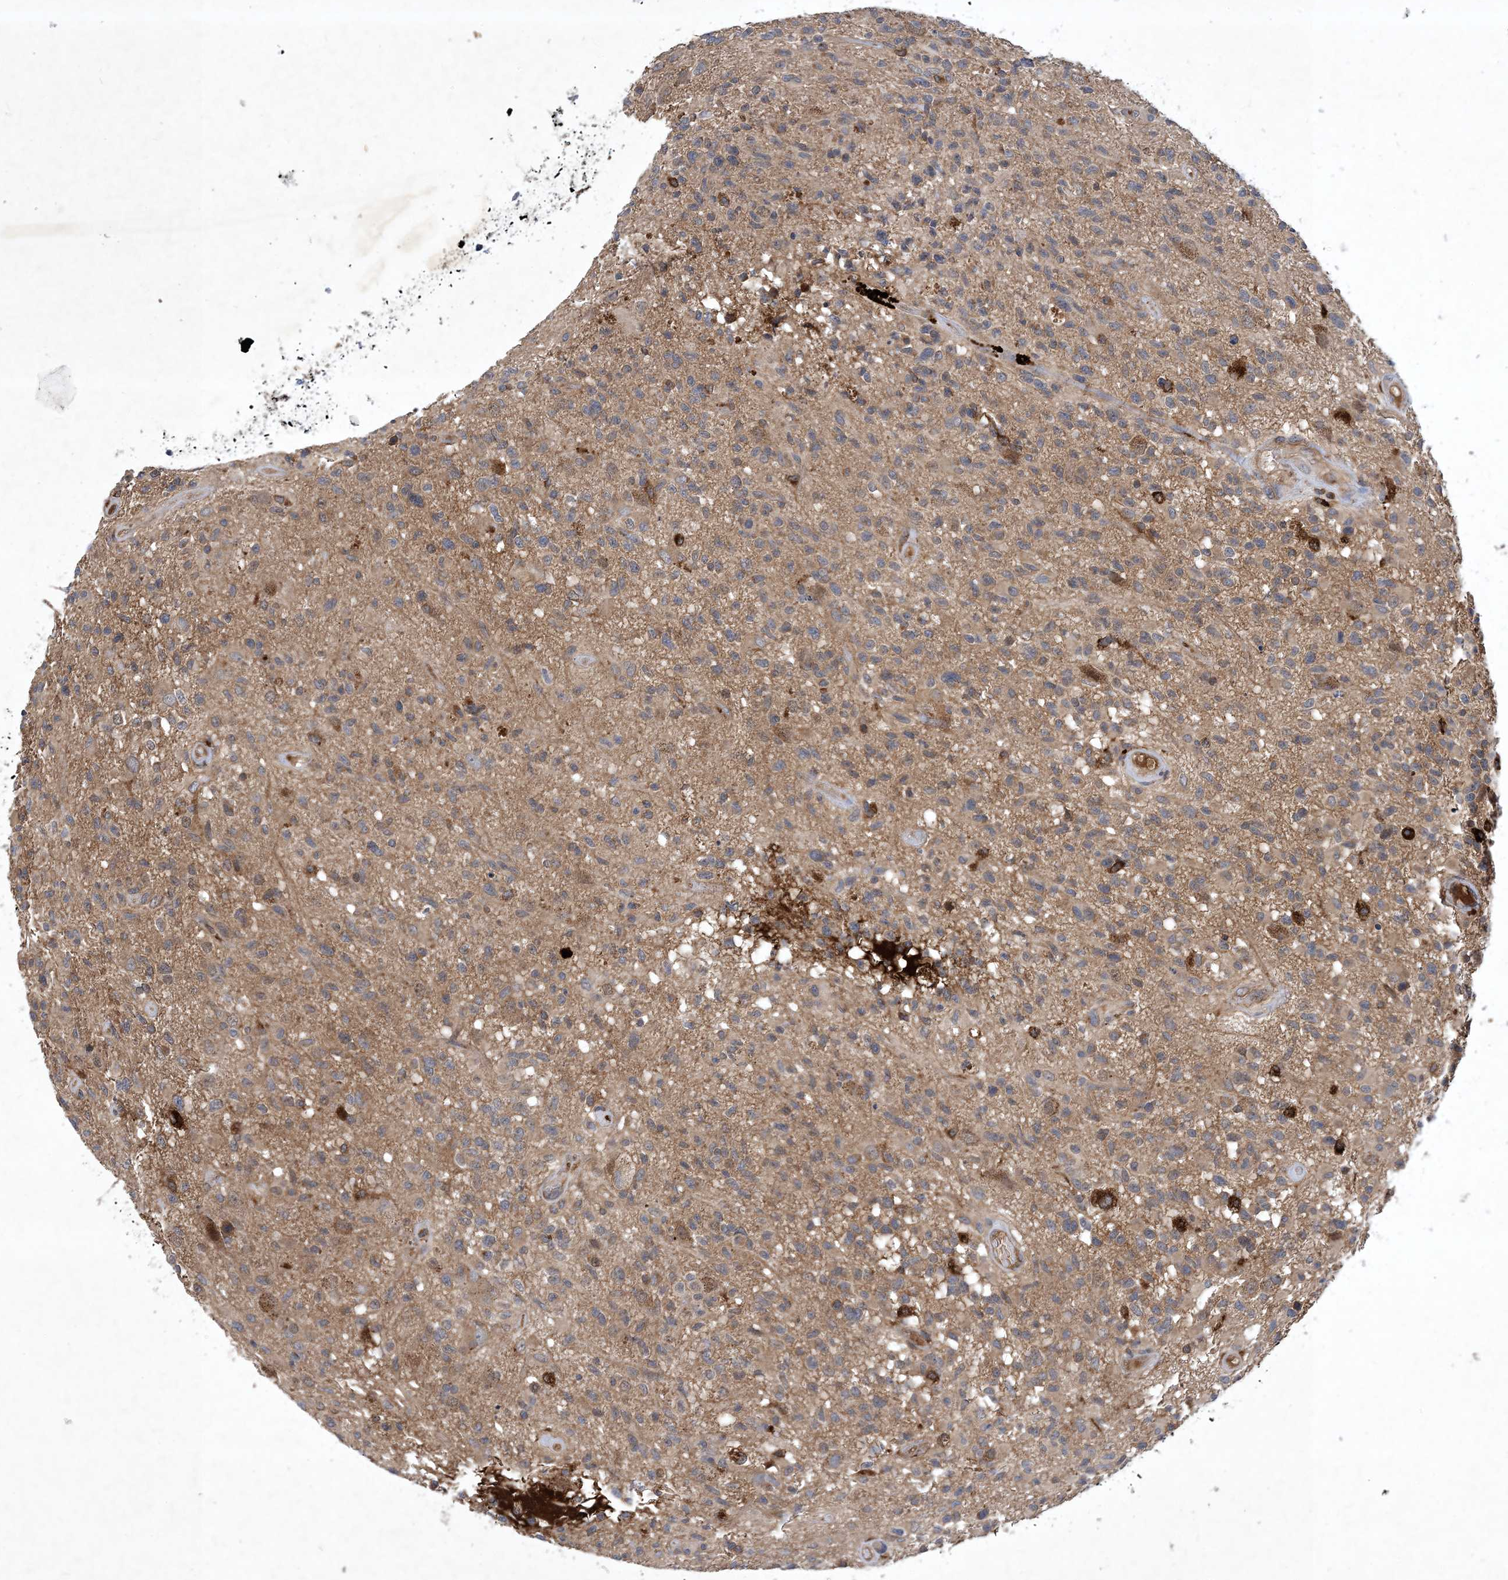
{"staining": {"intensity": "weak", "quantity": ">75%", "location": "cytoplasmic/membranous"}, "tissue": "glioma", "cell_type": "Tumor cells", "image_type": "cancer", "snomed": [{"axis": "morphology", "description": "Glioma, malignant, High grade"}, {"axis": "morphology", "description": "Glioblastoma, NOS"}, {"axis": "topography", "description": "Brain"}], "caption": "This is a histology image of IHC staining of glioma, which shows weak staining in the cytoplasmic/membranous of tumor cells.", "gene": "STK19", "patient": {"sex": "male", "age": 60}}